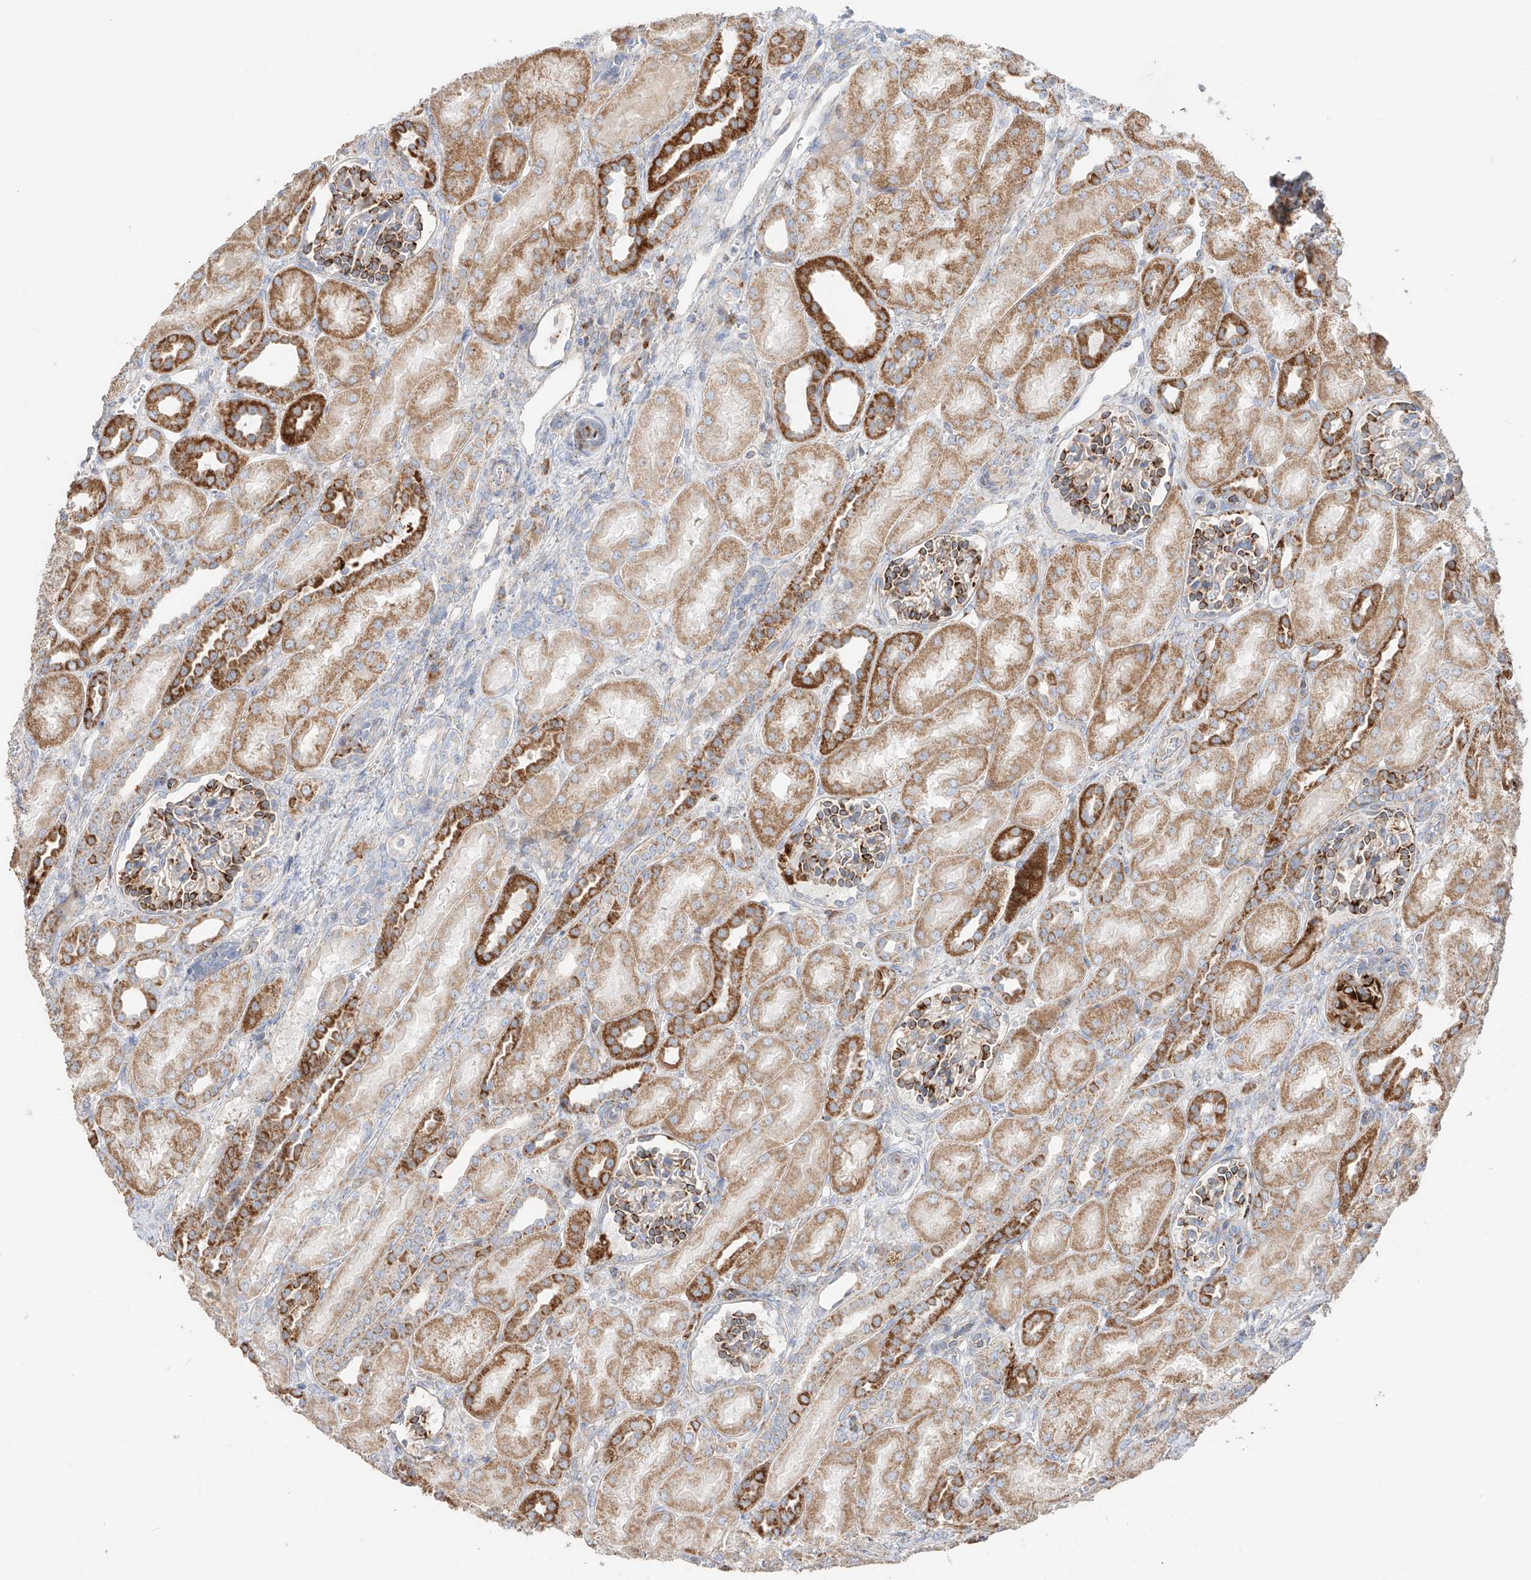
{"staining": {"intensity": "moderate", "quantity": "<25%", "location": "cytoplasmic/membranous"}, "tissue": "kidney", "cell_type": "Cells in glomeruli", "image_type": "normal", "snomed": [{"axis": "morphology", "description": "Normal tissue, NOS"}, {"axis": "morphology", "description": "Neoplasm, malignant, NOS"}, {"axis": "topography", "description": "Kidney"}], "caption": "Moderate cytoplasmic/membranous expression is seen in about <25% of cells in glomeruli in unremarkable kidney. The staining was performed using DAB (3,3'-diaminobenzidine) to visualize the protein expression in brown, while the nuclei were stained in blue with hematoxylin (Magnification: 20x).", "gene": "COLGALT2", "patient": {"sex": "female", "age": 1}}